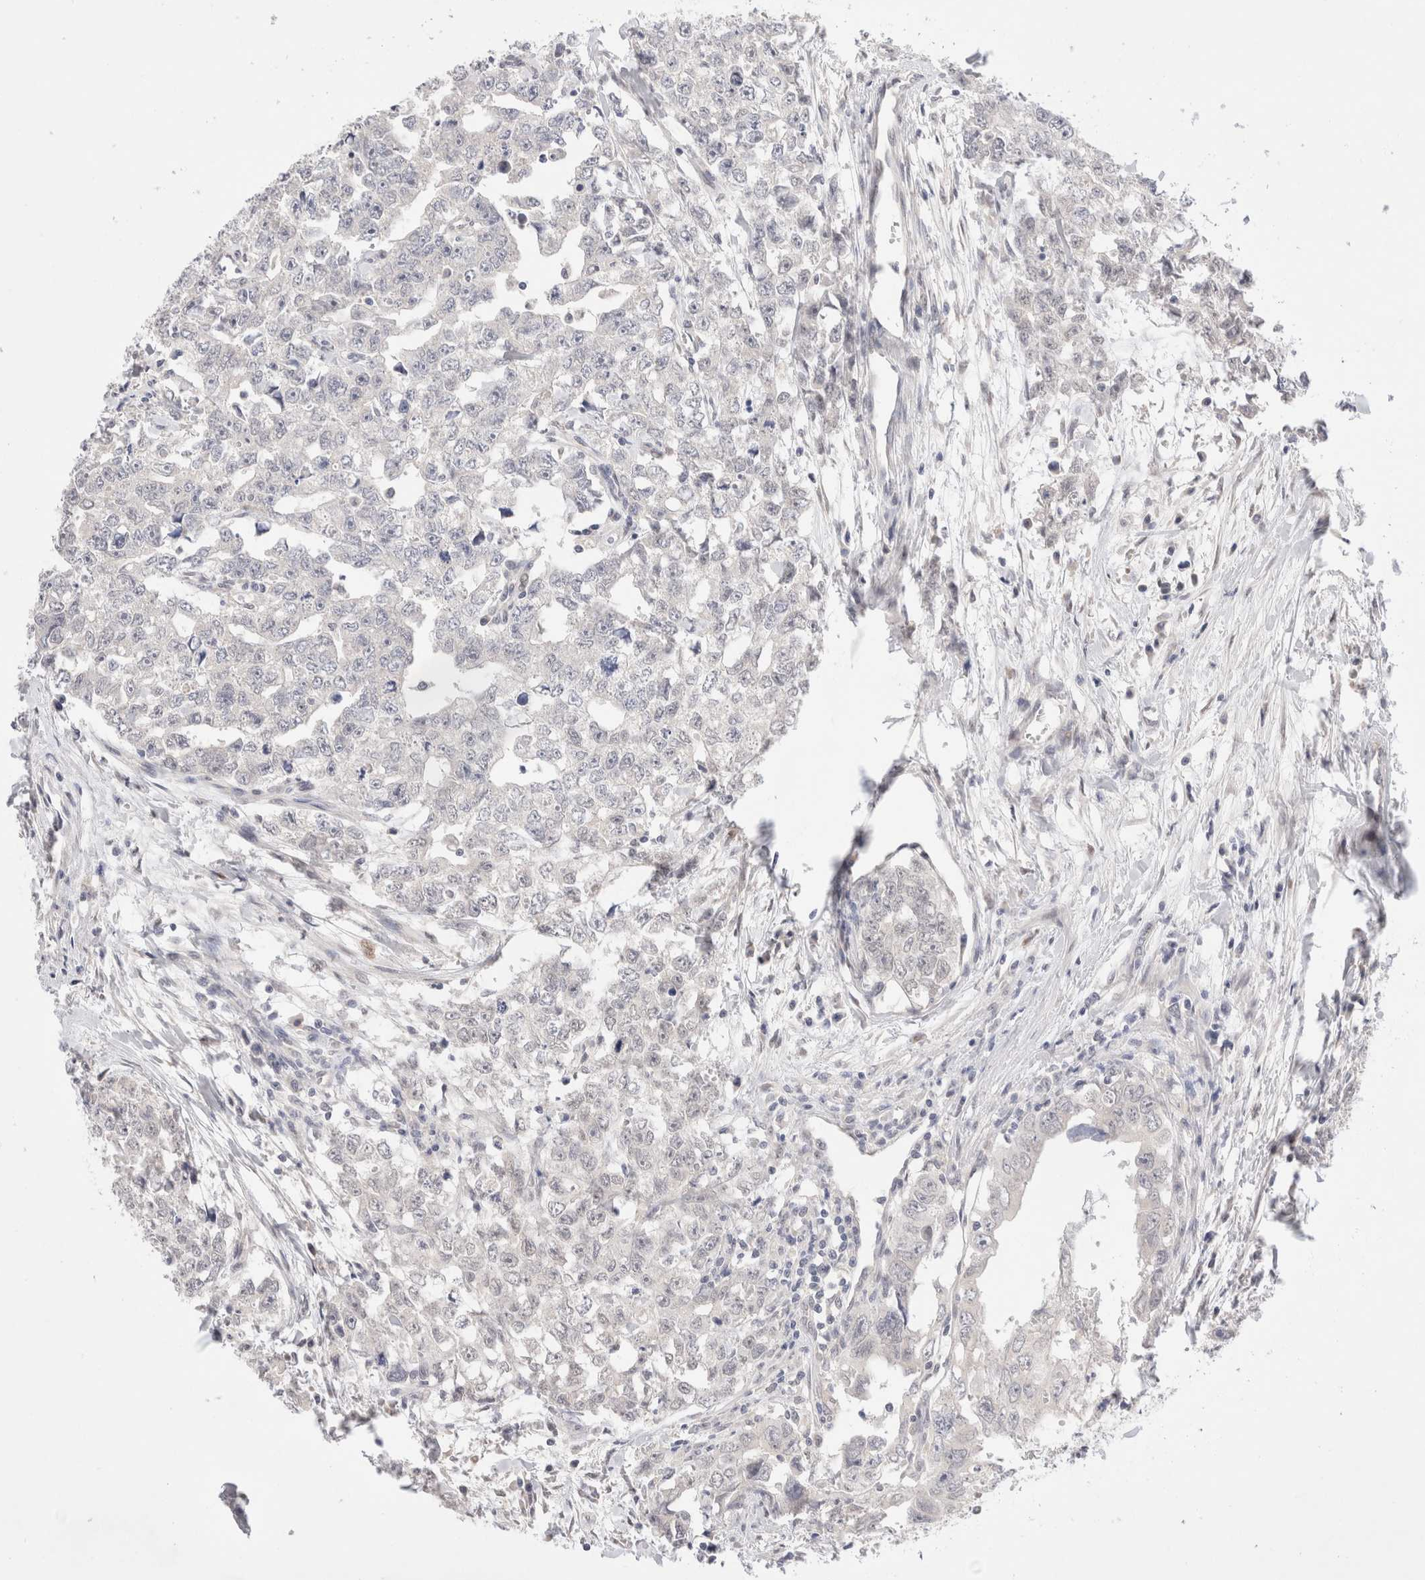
{"staining": {"intensity": "negative", "quantity": "none", "location": "none"}, "tissue": "testis cancer", "cell_type": "Tumor cells", "image_type": "cancer", "snomed": [{"axis": "morphology", "description": "Carcinoma, Embryonal, NOS"}, {"axis": "topography", "description": "Testis"}], "caption": "This image is of testis embryonal carcinoma stained with immunohistochemistry (IHC) to label a protein in brown with the nuclei are counter-stained blue. There is no staining in tumor cells.", "gene": "SPATA20", "patient": {"sex": "male", "age": 28}}